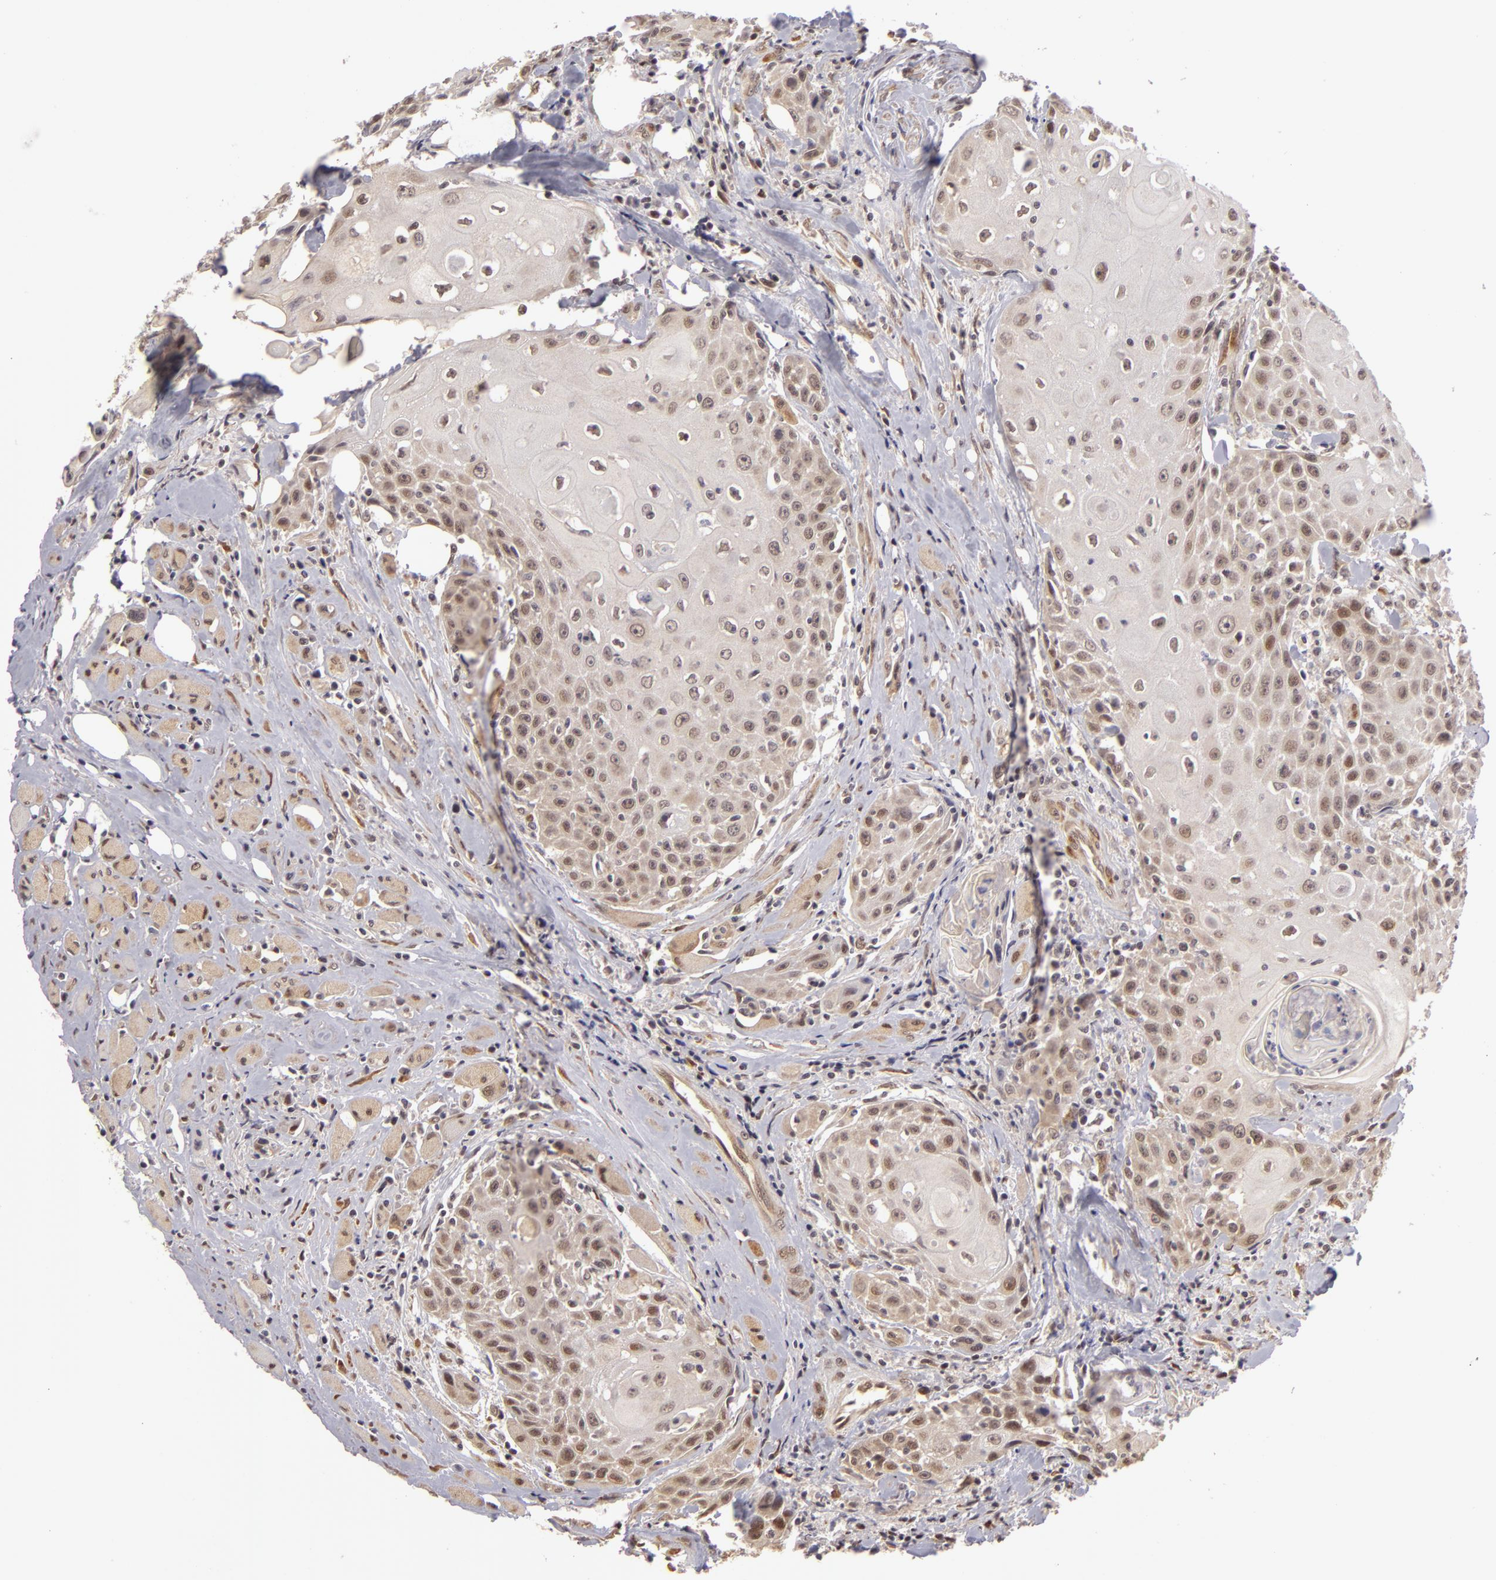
{"staining": {"intensity": "moderate", "quantity": ">75%", "location": "nuclear"}, "tissue": "head and neck cancer", "cell_type": "Tumor cells", "image_type": "cancer", "snomed": [{"axis": "morphology", "description": "Squamous cell carcinoma, NOS"}, {"axis": "topography", "description": "Oral tissue"}, {"axis": "topography", "description": "Head-Neck"}], "caption": "A histopathology image showing moderate nuclear staining in approximately >75% of tumor cells in head and neck cancer (squamous cell carcinoma), as visualized by brown immunohistochemical staining.", "gene": "ZNF133", "patient": {"sex": "female", "age": 82}}